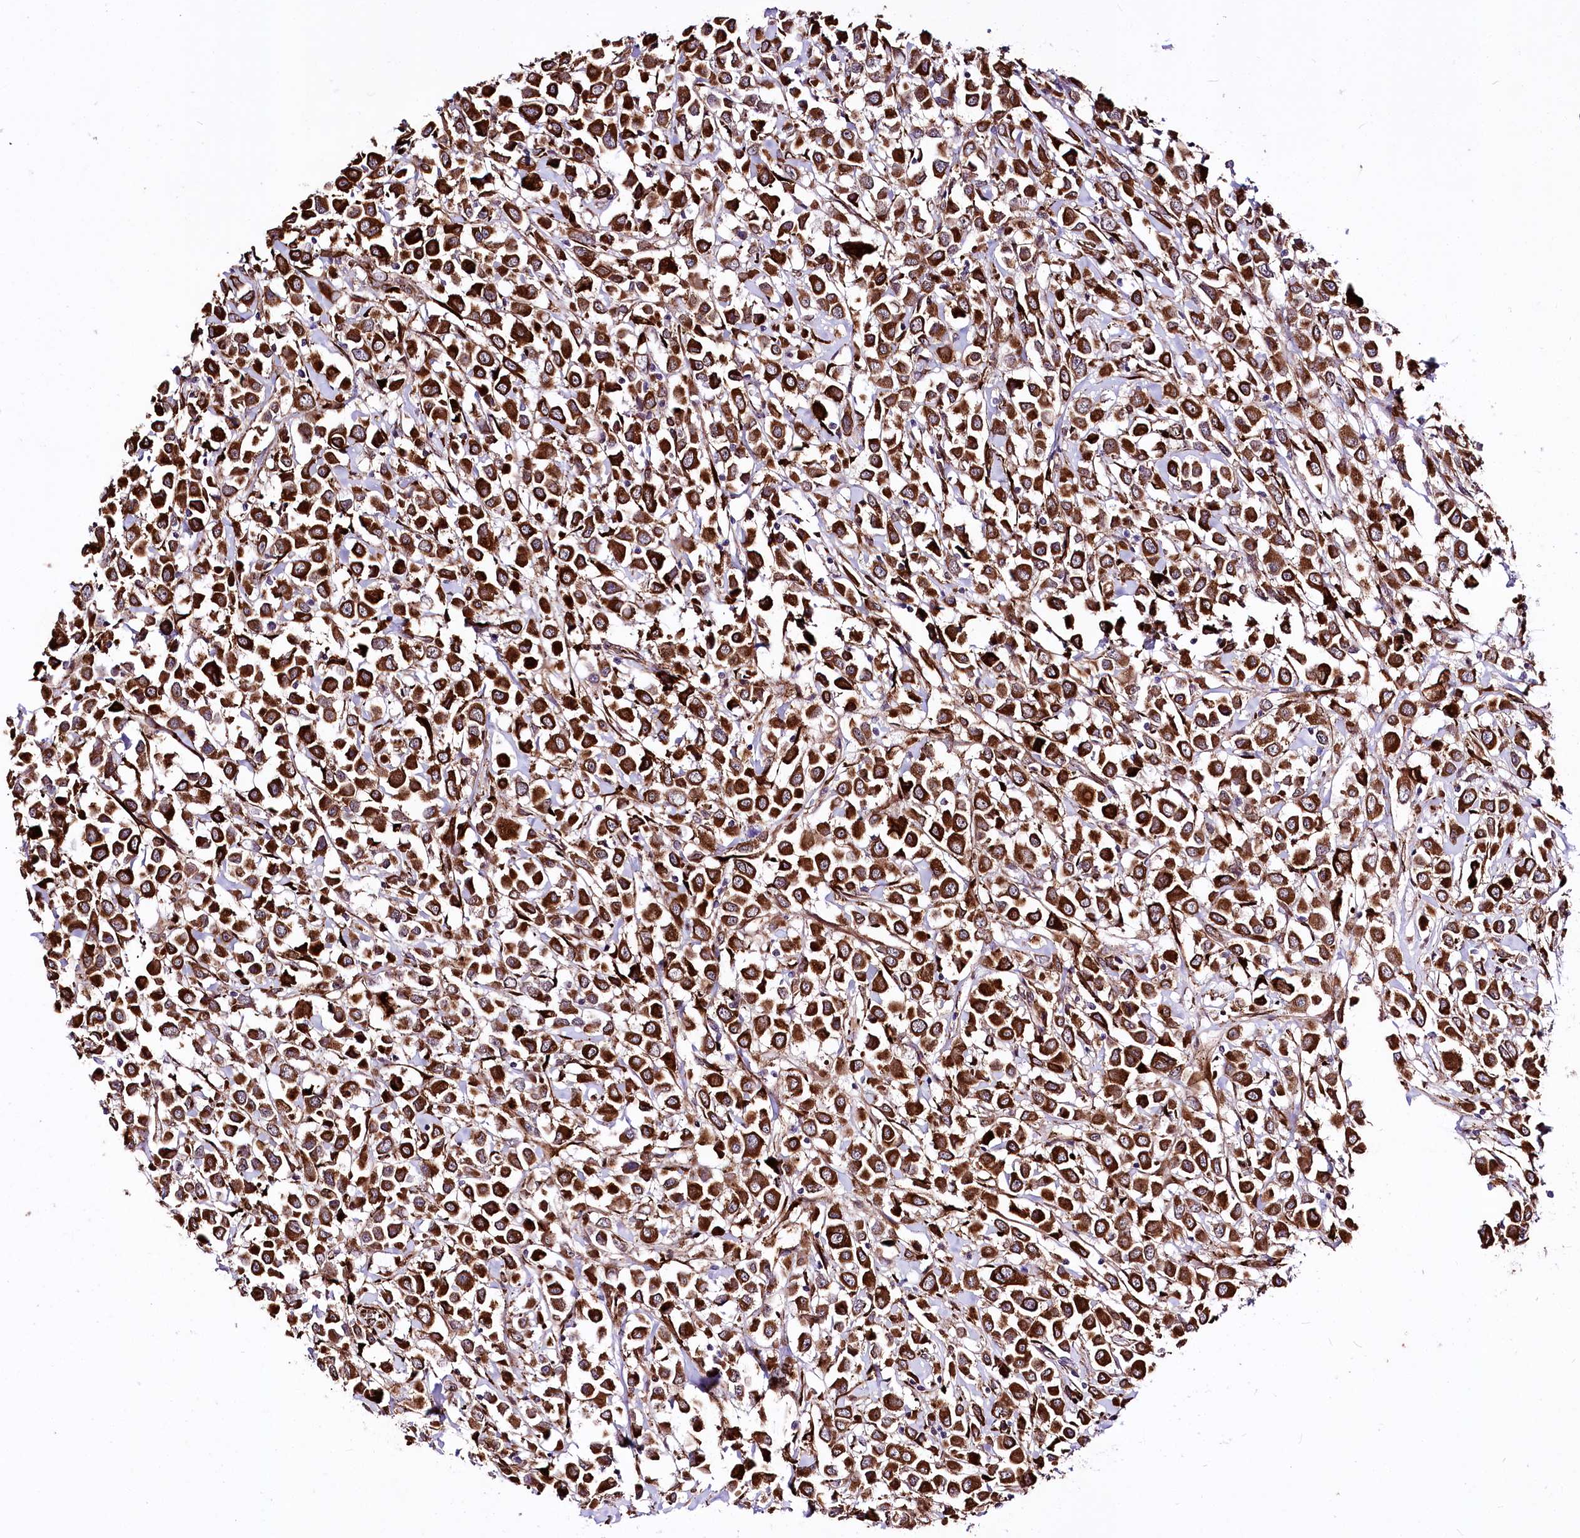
{"staining": {"intensity": "strong", "quantity": ">75%", "location": "cytoplasmic/membranous"}, "tissue": "breast cancer", "cell_type": "Tumor cells", "image_type": "cancer", "snomed": [{"axis": "morphology", "description": "Duct carcinoma"}, {"axis": "topography", "description": "Breast"}], "caption": "A brown stain highlights strong cytoplasmic/membranous staining of a protein in breast cancer (invasive ductal carcinoma) tumor cells.", "gene": "WWC1", "patient": {"sex": "female", "age": 61}}